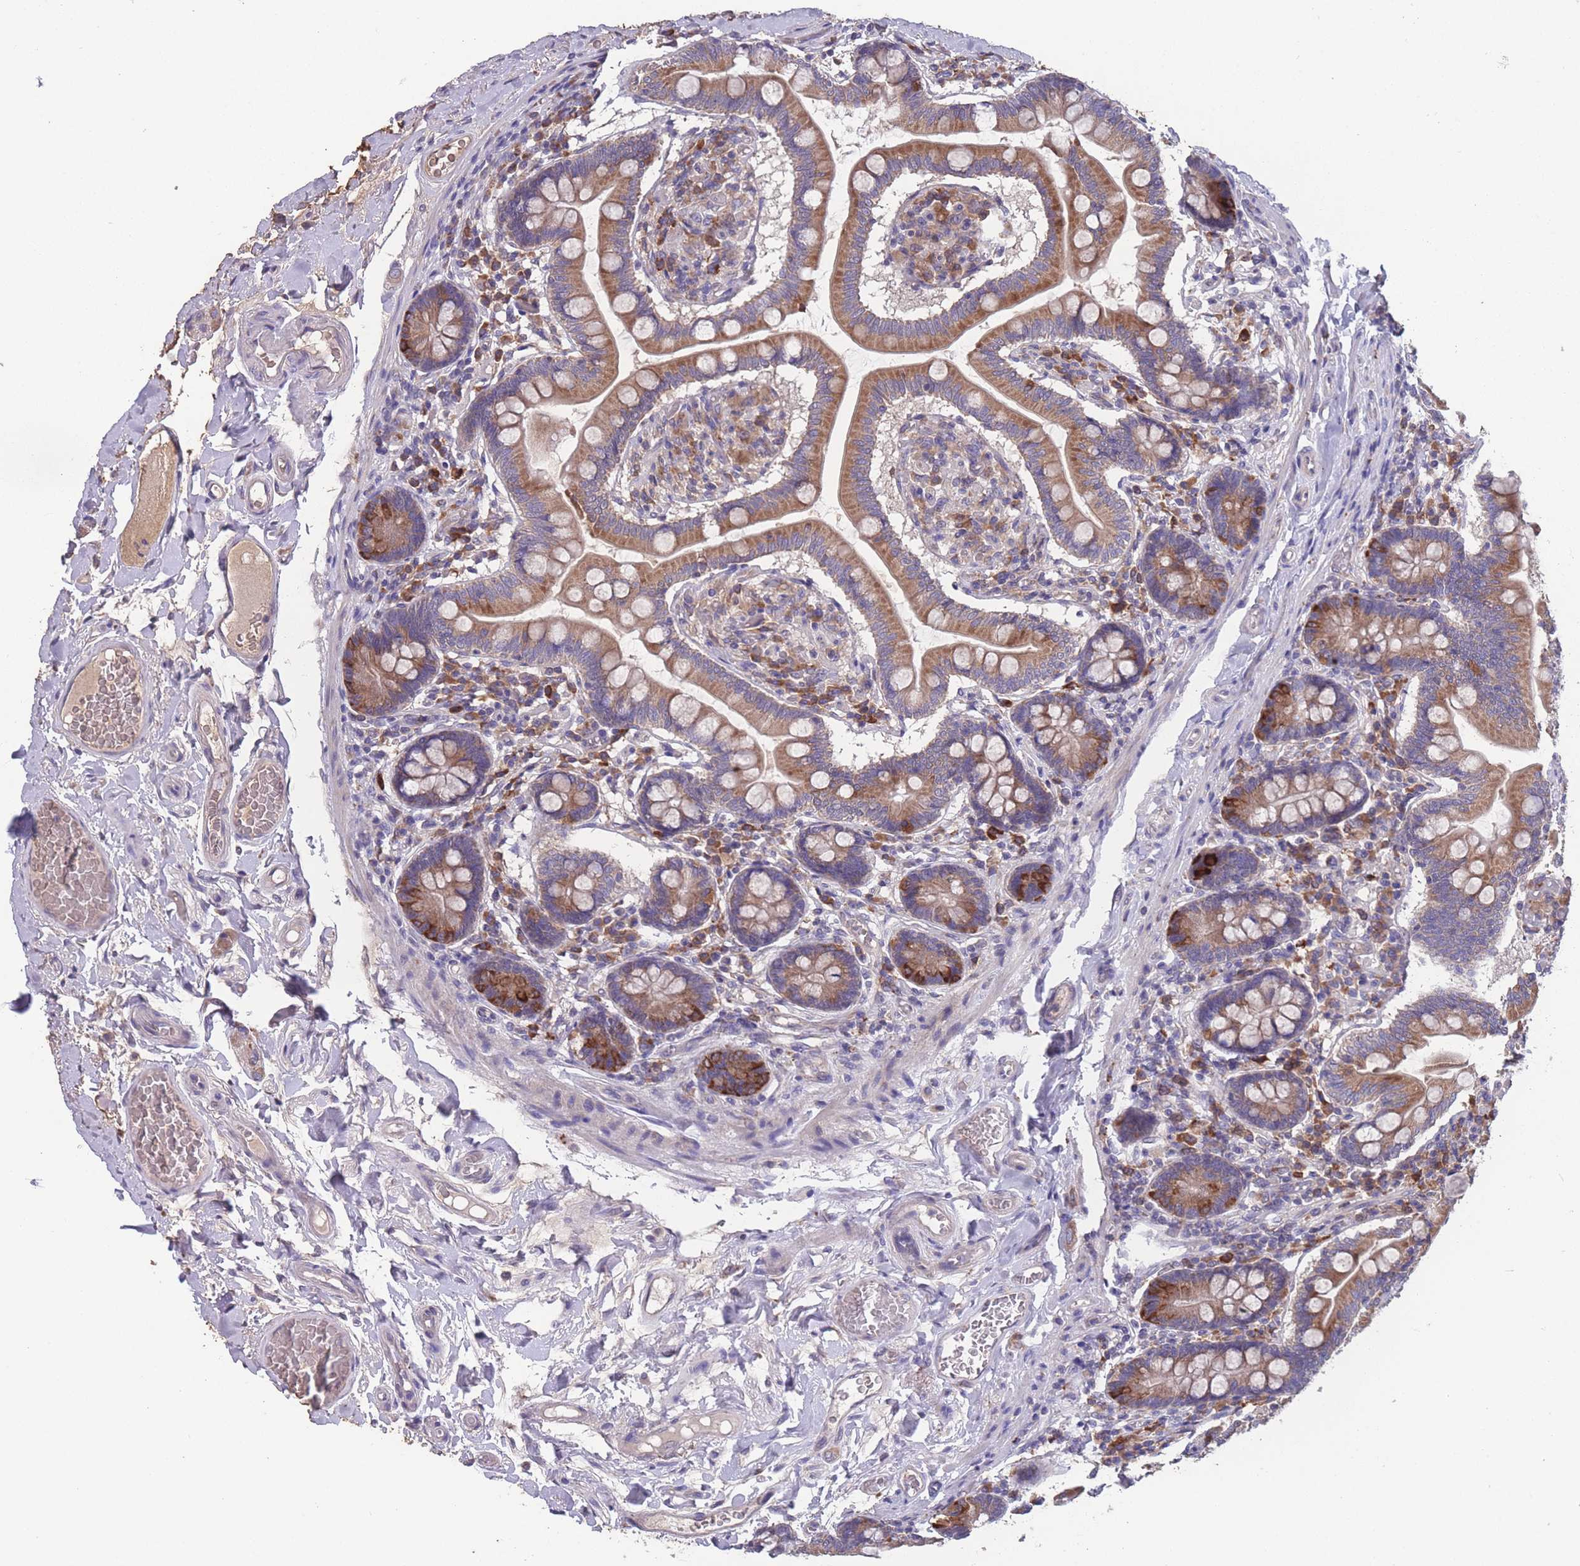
{"staining": {"intensity": "moderate", "quantity": ">75%", "location": "cytoplasmic/membranous"}, "tissue": "small intestine", "cell_type": "Glandular cells", "image_type": "normal", "snomed": [{"axis": "morphology", "description": "Normal tissue, NOS"}, {"axis": "topography", "description": "Small intestine"}], "caption": "The micrograph demonstrates immunohistochemical staining of normal small intestine. There is moderate cytoplasmic/membranous staining is appreciated in about >75% of glandular cells. (DAB IHC with brightfield microscopy, high magnification).", "gene": "STIM2", "patient": {"sex": "female", "age": 64}}